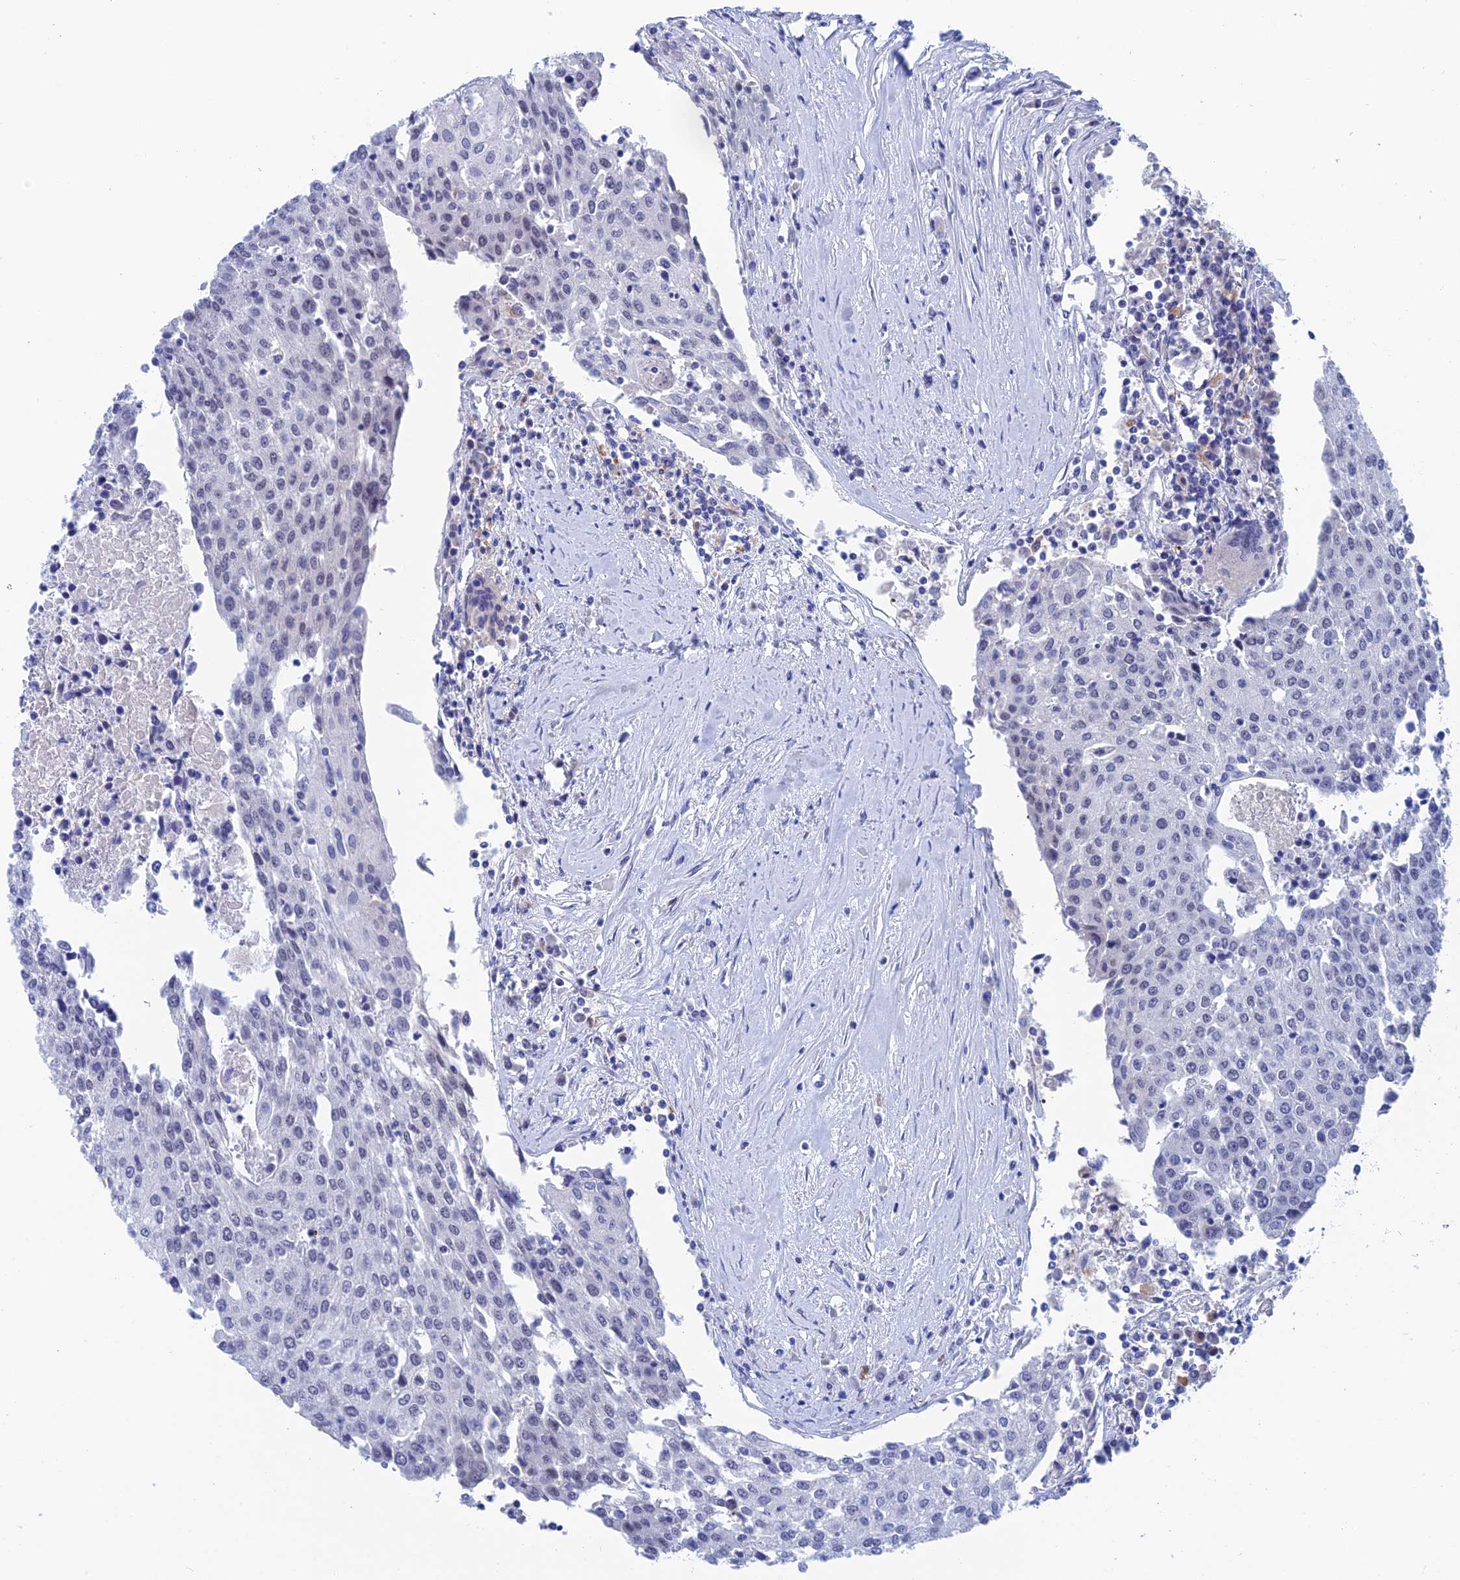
{"staining": {"intensity": "negative", "quantity": "none", "location": "none"}, "tissue": "urothelial cancer", "cell_type": "Tumor cells", "image_type": "cancer", "snomed": [{"axis": "morphology", "description": "Urothelial carcinoma, High grade"}, {"axis": "topography", "description": "Urinary bladder"}], "caption": "DAB immunohistochemical staining of human urothelial carcinoma (high-grade) exhibits no significant staining in tumor cells.", "gene": "WDR83", "patient": {"sex": "female", "age": 85}}